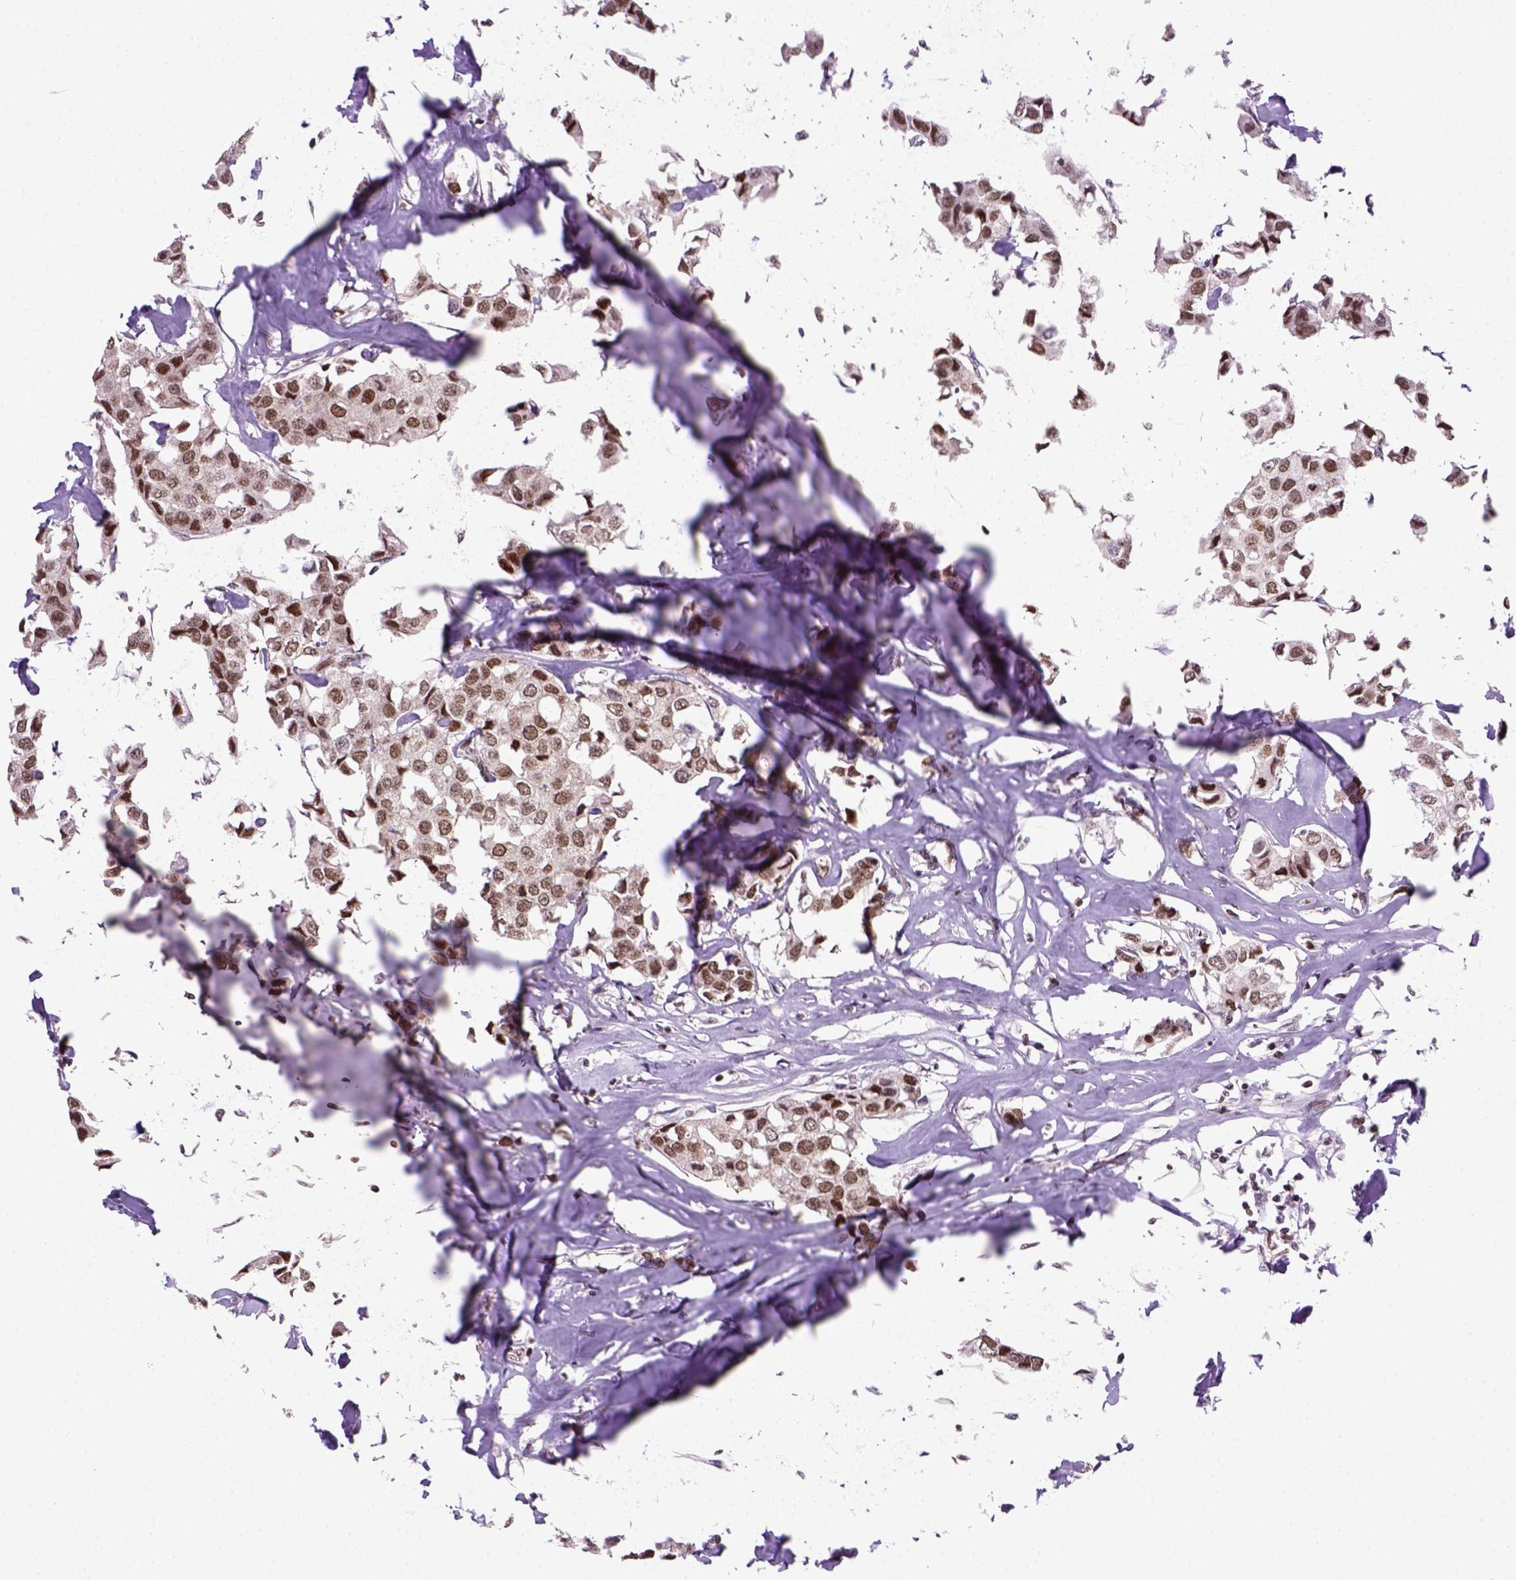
{"staining": {"intensity": "moderate", "quantity": ">75%", "location": "nuclear"}, "tissue": "breast cancer", "cell_type": "Tumor cells", "image_type": "cancer", "snomed": [{"axis": "morphology", "description": "Duct carcinoma"}, {"axis": "topography", "description": "Breast"}], "caption": "IHC micrograph of breast cancer stained for a protein (brown), which displays medium levels of moderate nuclear positivity in about >75% of tumor cells.", "gene": "MGMT", "patient": {"sex": "female", "age": 80}}